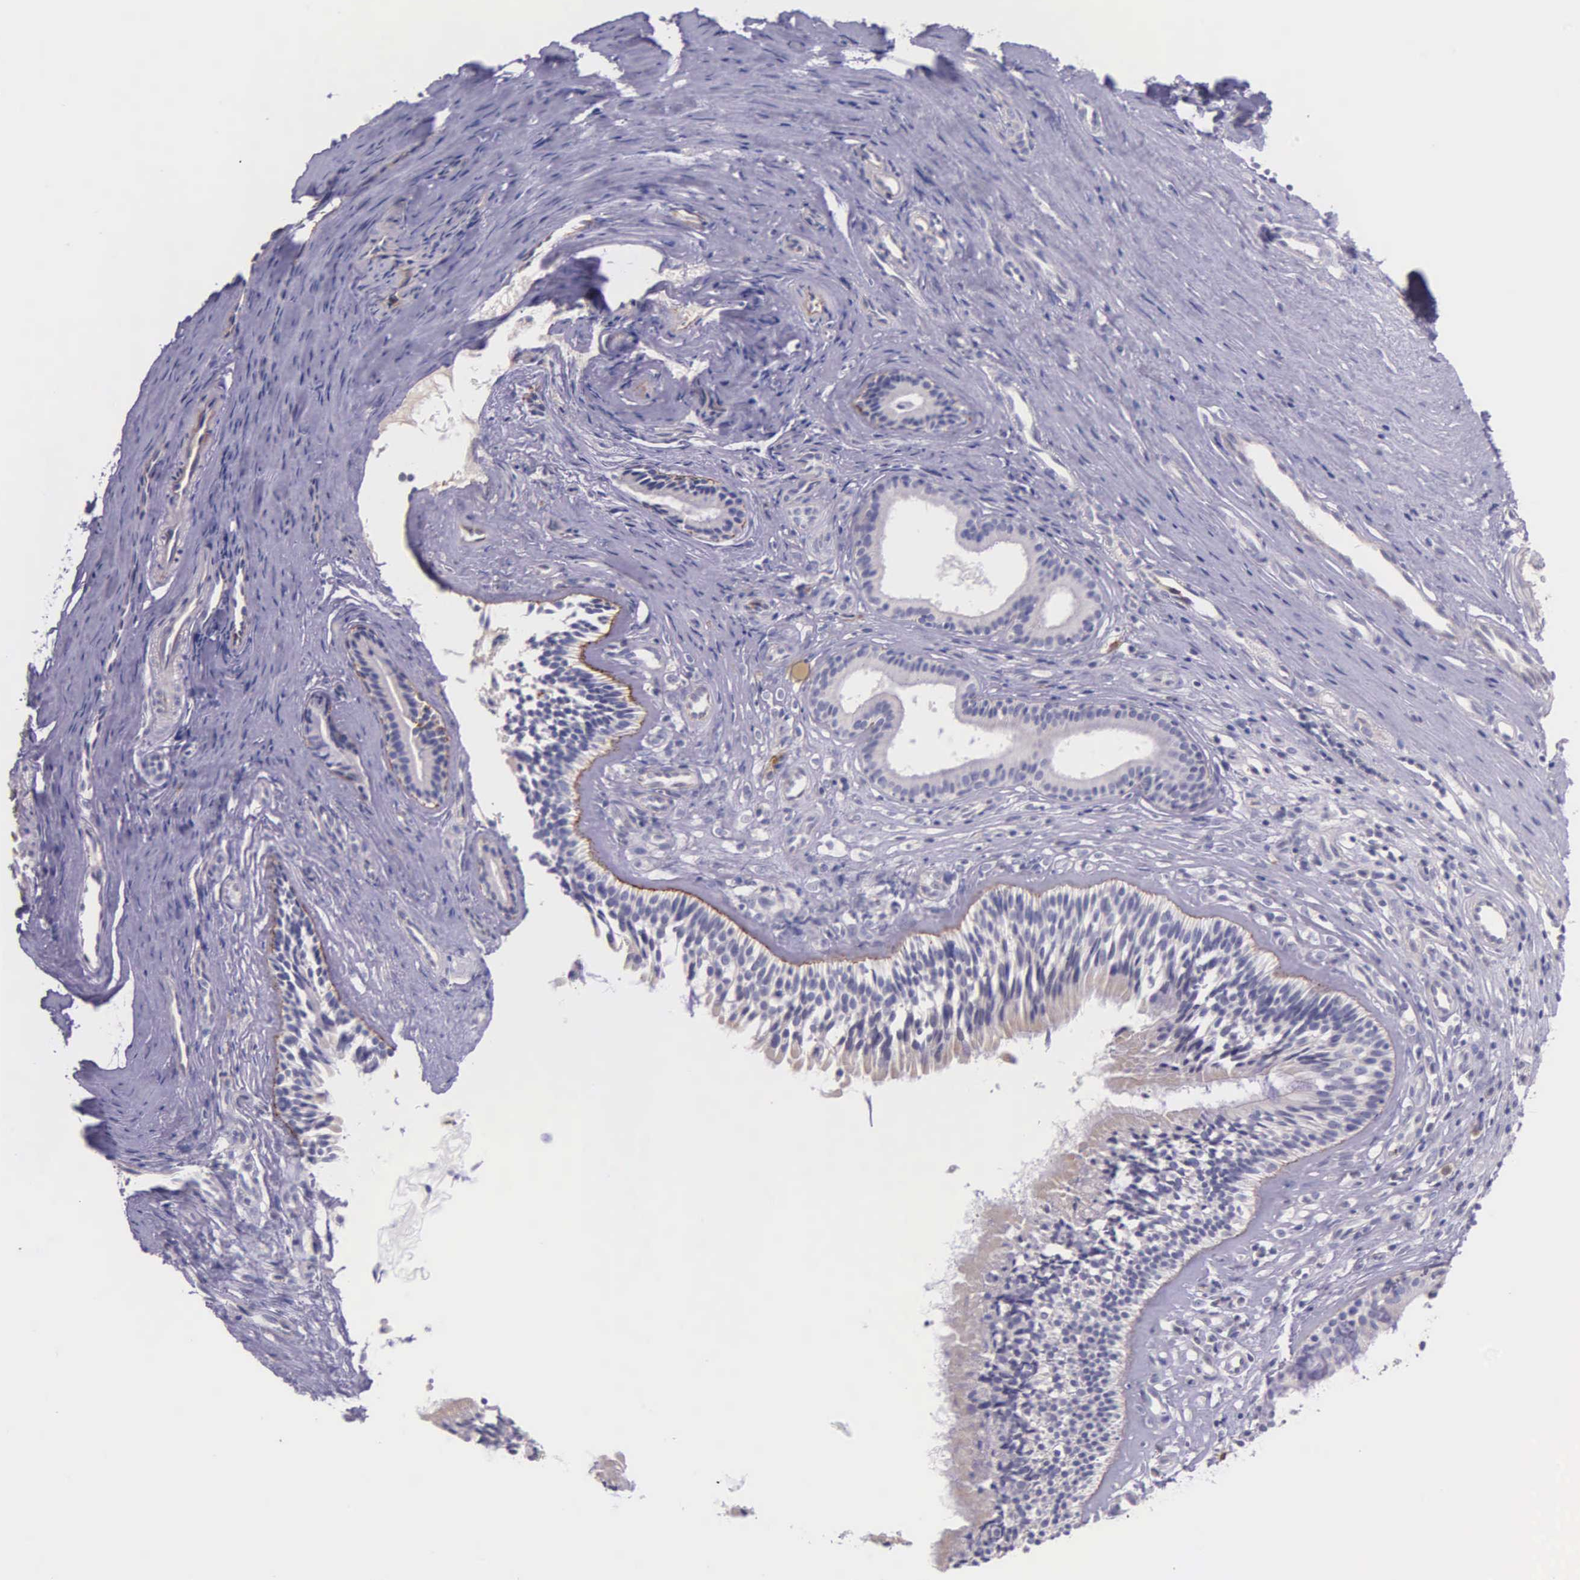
{"staining": {"intensity": "negative", "quantity": "none", "location": "none"}, "tissue": "nasopharynx", "cell_type": "Respiratory epithelial cells", "image_type": "normal", "snomed": [{"axis": "morphology", "description": "Normal tissue, NOS"}, {"axis": "topography", "description": "Nasopharynx"}], "caption": "This is an immunohistochemistry histopathology image of benign human nasopharynx. There is no expression in respiratory epithelial cells.", "gene": "THSD7A", "patient": {"sex": "female", "age": 78}}